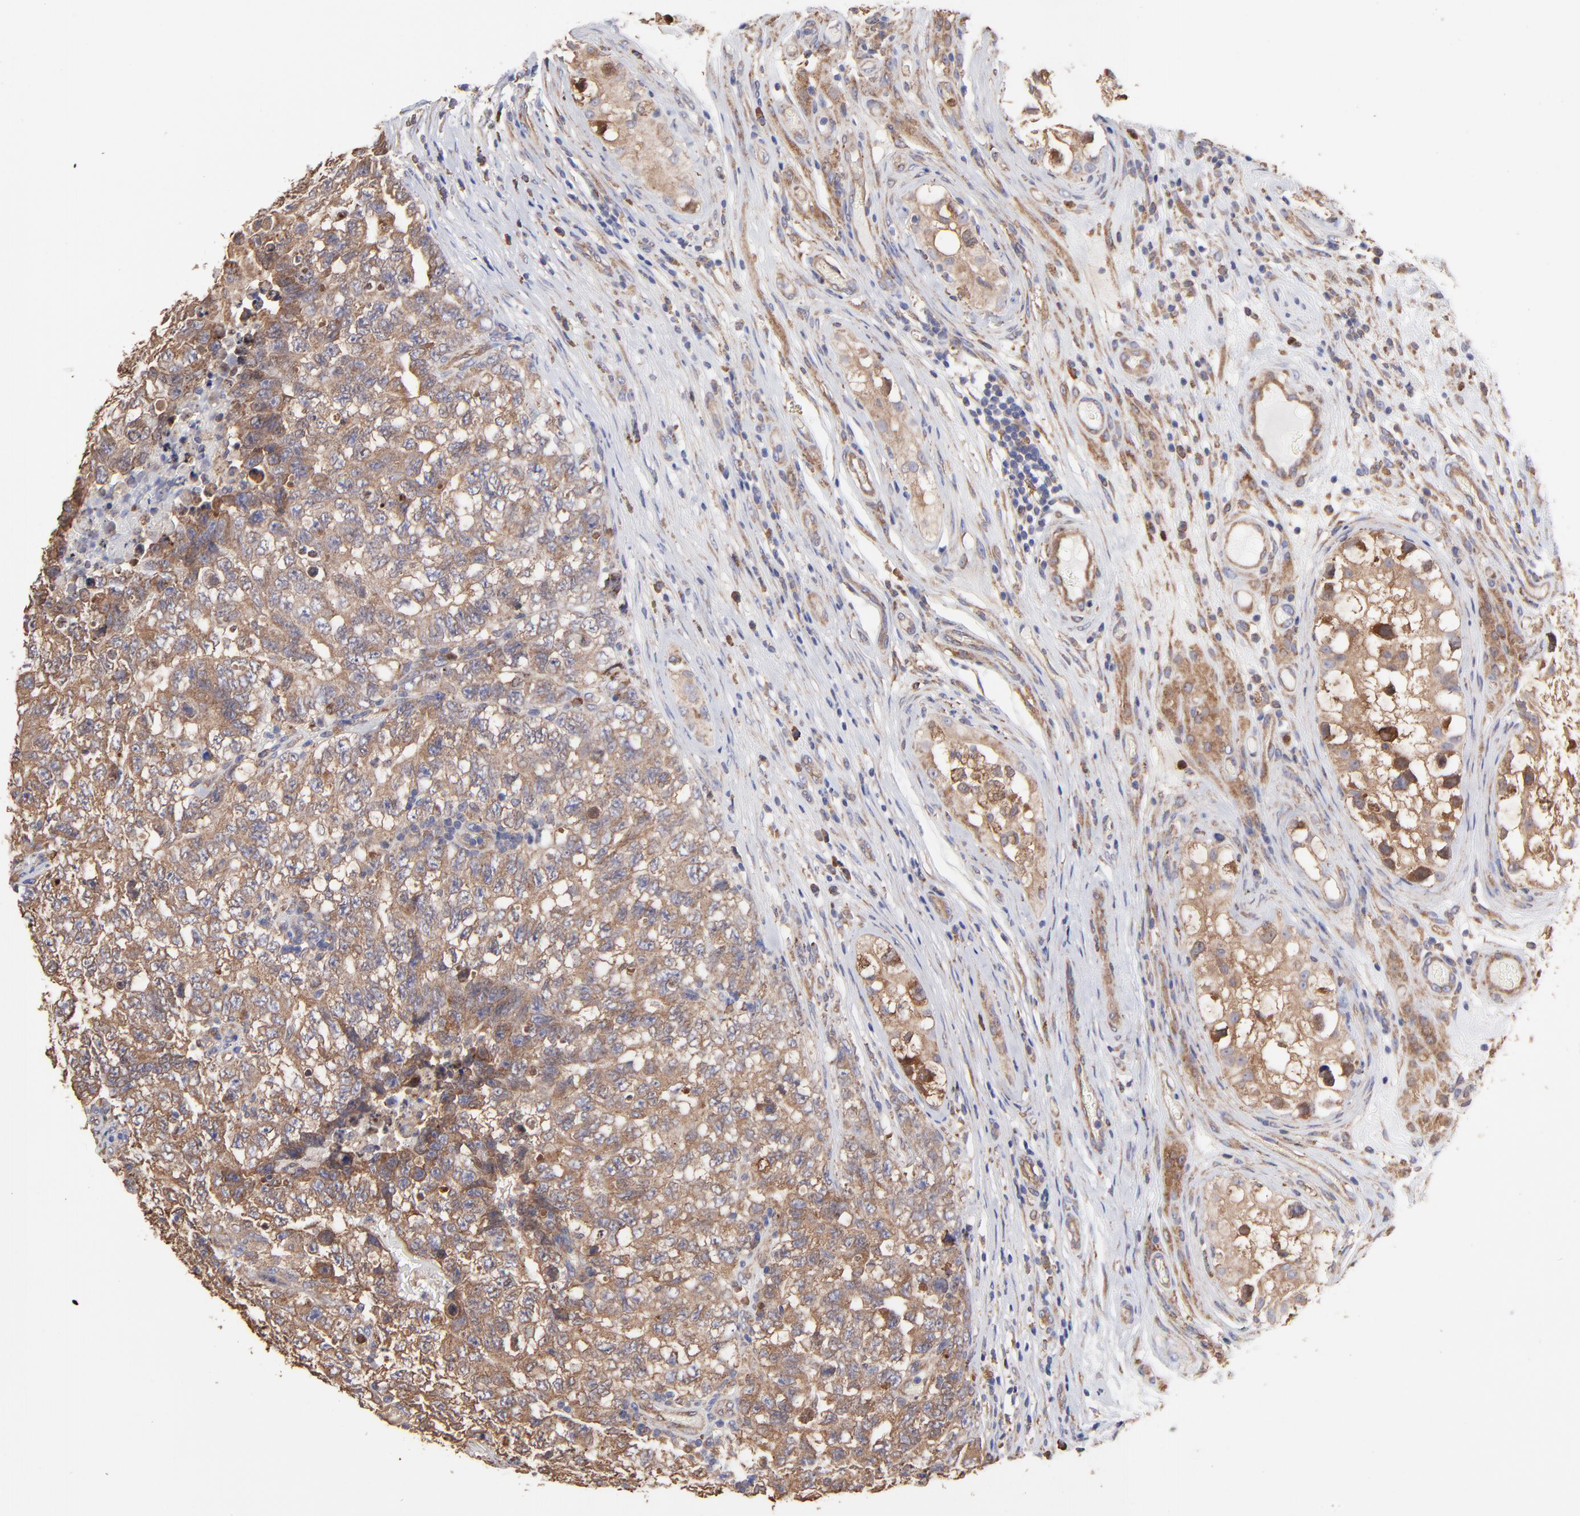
{"staining": {"intensity": "moderate", "quantity": ">75%", "location": "cytoplasmic/membranous"}, "tissue": "testis cancer", "cell_type": "Tumor cells", "image_type": "cancer", "snomed": [{"axis": "morphology", "description": "Carcinoma, Embryonal, NOS"}, {"axis": "topography", "description": "Testis"}], "caption": "This micrograph displays testis cancer (embryonal carcinoma) stained with immunohistochemistry to label a protein in brown. The cytoplasmic/membranous of tumor cells show moderate positivity for the protein. Nuclei are counter-stained blue.", "gene": "PFKM", "patient": {"sex": "male", "age": 31}}